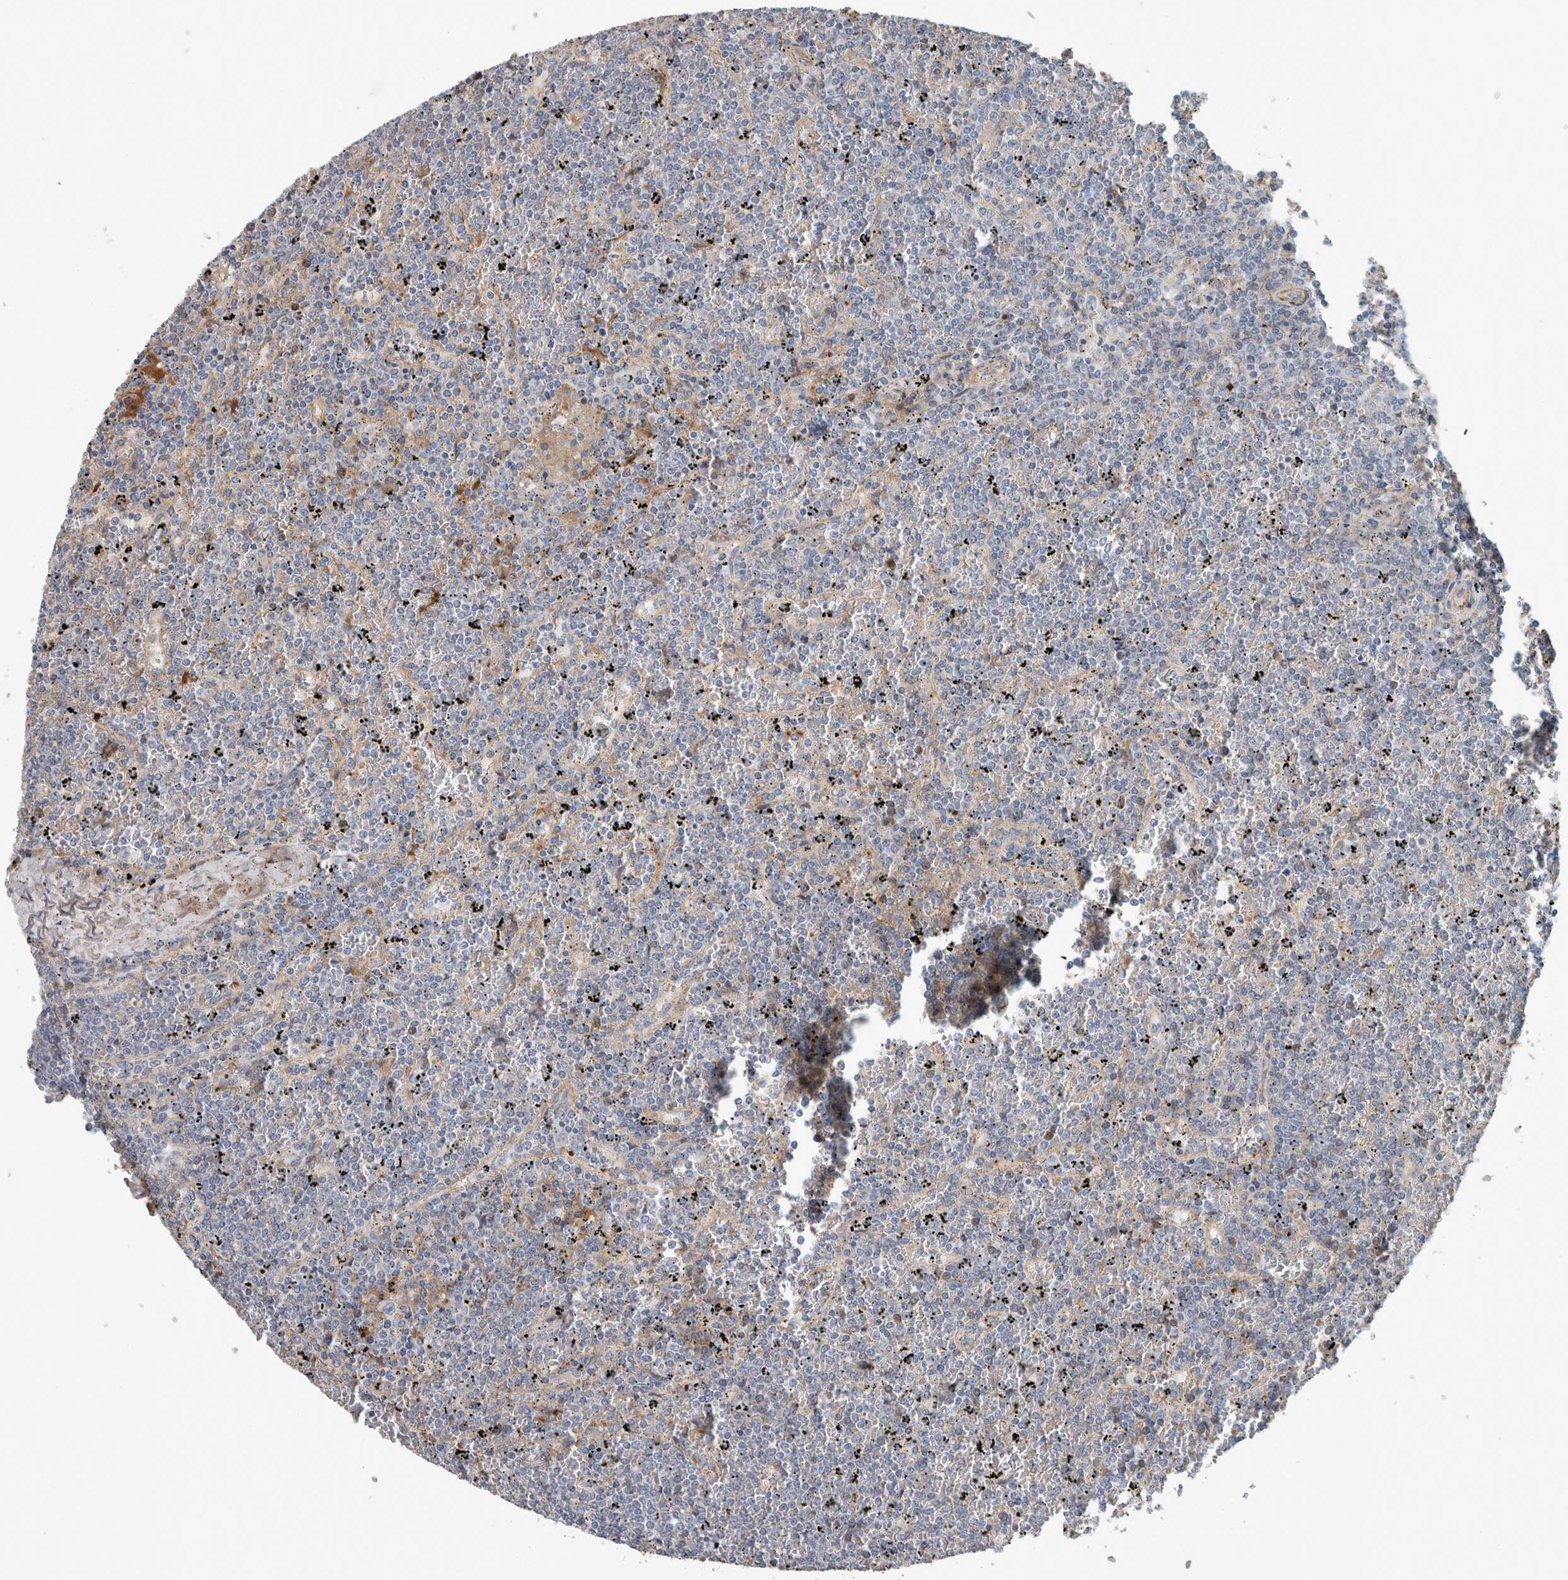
{"staining": {"intensity": "negative", "quantity": "none", "location": "none"}, "tissue": "lymphoma", "cell_type": "Tumor cells", "image_type": "cancer", "snomed": [{"axis": "morphology", "description": "Malignant lymphoma, non-Hodgkin's type, Low grade"}, {"axis": "topography", "description": "Spleen"}], "caption": "Tumor cells are negative for brown protein staining in lymphoma.", "gene": "FN1", "patient": {"sex": "female", "age": 19}}